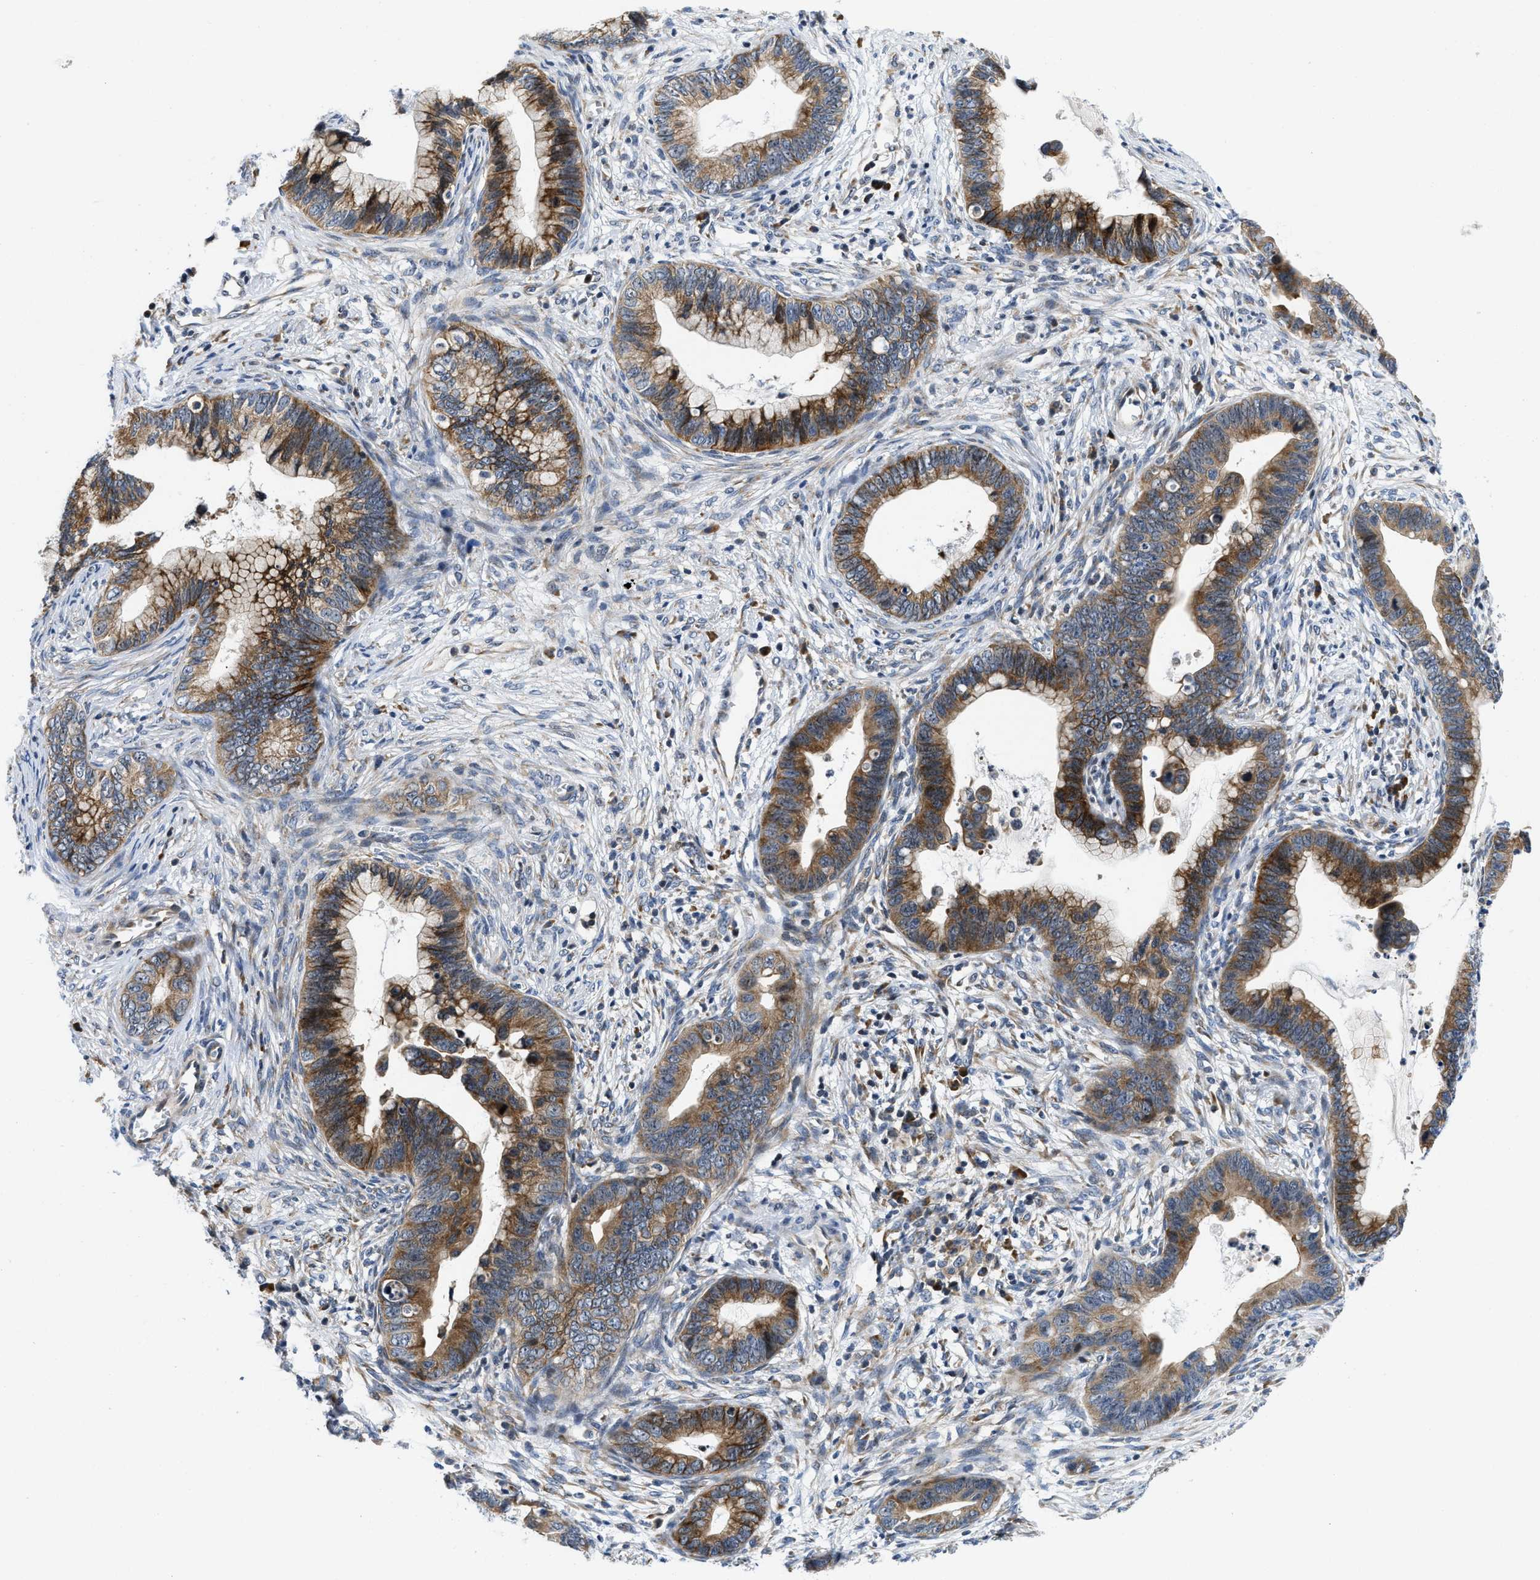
{"staining": {"intensity": "moderate", "quantity": ">75%", "location": "cytoplasmic/membranous"}, "tissue": "cervical cancer", "cell_type": "Tumor cells", "image_type": "cancer", "snomed": [{"axis": "morphology", "description": "Adenocarcinoma, NOS"}, {"axis": "topography", "description": "Cervix"}], "caption": "The photomicrograph reveals staining of cervical cancer (adenocarcinoma), revealing moderate cytoplasmic/membranous protein positivity (brown color) within tumor cells.", "gene": "IKBKE", "patient": {"sex": "female", "age": 44}}